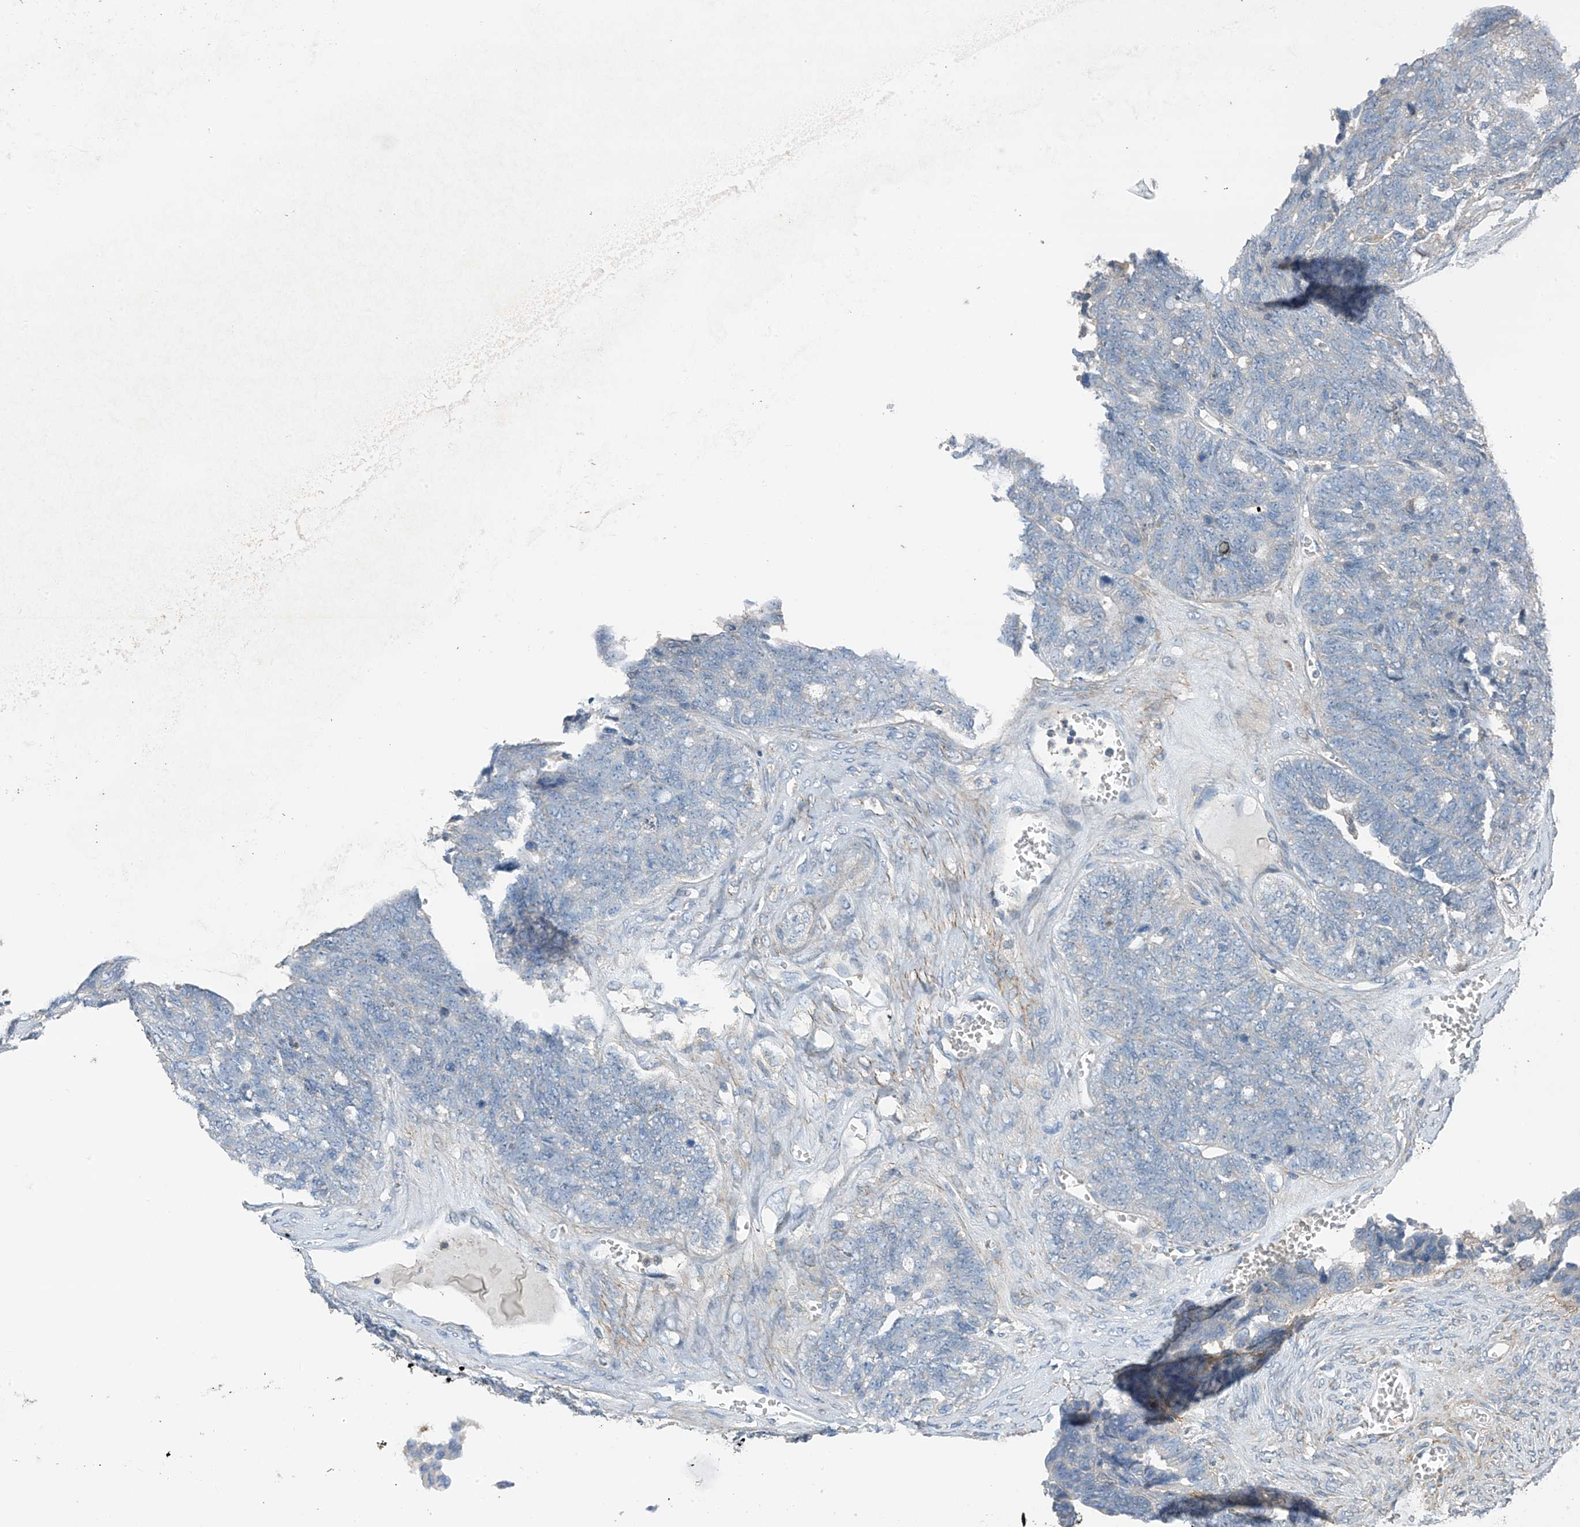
{"staining": {"intensity": "negative", "quantity": "none", "location": "none"}, "tissue": "ovarian cancer", "cell_type": "Tumor cells", "image_type": "cancer", "snomed": [{"axis": "morphology", "description": "Cystadenocarcinoma, serous, NOS"}, {"axis": "topography", "description": "Ovary"}], "caption": "Immunohistochemistry of human ovarian cancer (serous cystadenocarcinoma) demonstrates no positivity in tumor cells. (Brightfield microscopy of DAB (3,3'-diaminobenzidine) immunohistochemistry (IHC) at high magnification).", "gene": "GALNTL6", "patient": {"sex": "female", "age": 79}}